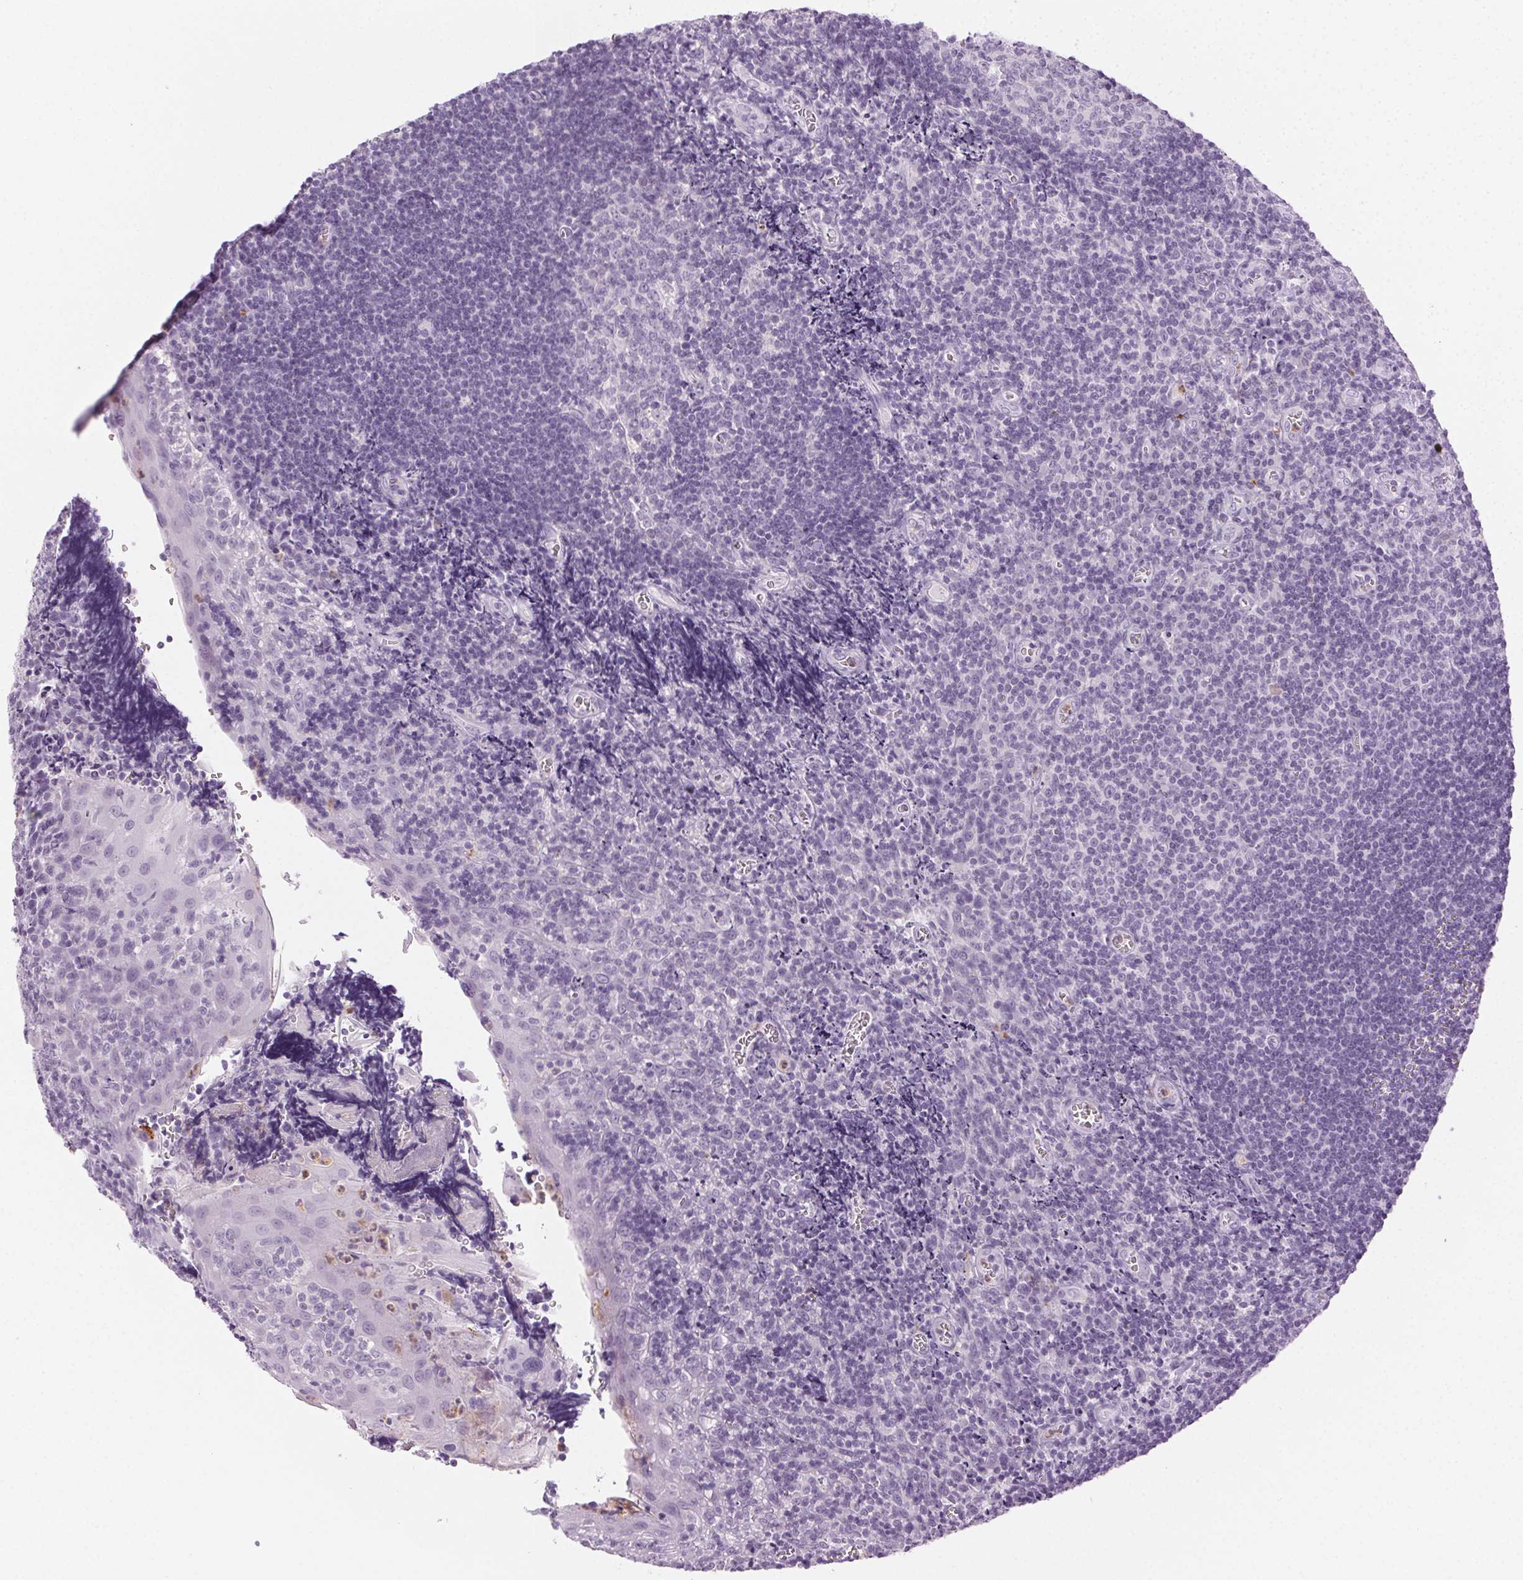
{"staining": {"intensity": "negative", "quantity": "none", "location": "none"}, "tissue": "tonsil", "cell_type": "Germinal center cells", "image_type": "normal", "snomed": [{"axis": "morphology", "description": "Normal tissue, NOS"}, {"axis": "morphology", "description": "Inflammation, NOS"}, {"axis": "topography", "description": "Tonsil"}], "caption": "This is an IHC photomicrograph of benign human tonsil. There is no staining in germinal center cells.", "gene": "MPO", "patient": {"sex": "female", "age": 31}}